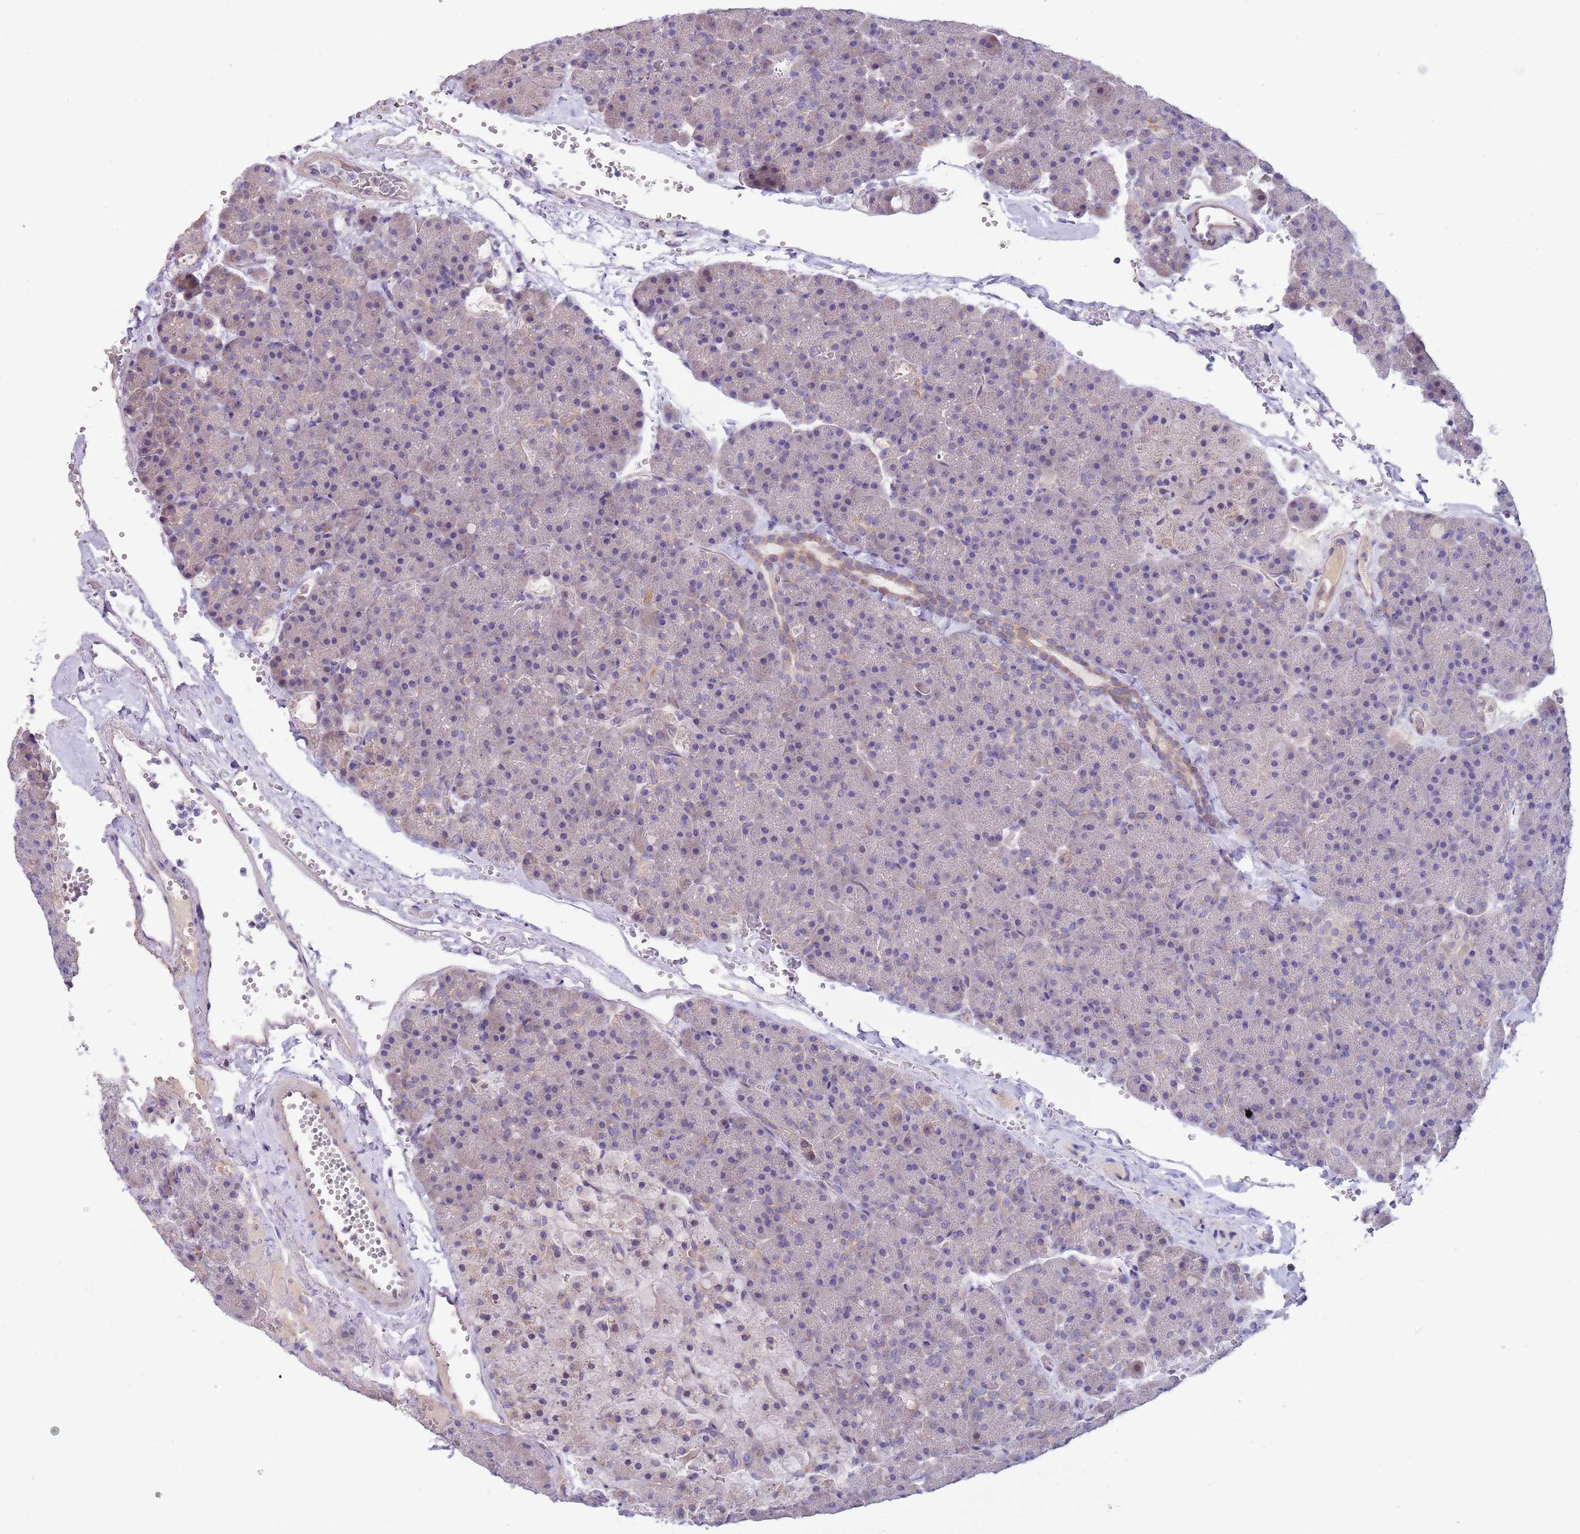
{"staining": {"intensity": "negative", "quantity": "none", "location": "none"}, "tissue": "pancreas", "cell_type": "Exocrine glandular cells", "image_type": "normal", "snomed": [{"axis": "morphology", "description": "Normal tissue, NOS"}, {"axis": "topography", "description": "Pancreas"}], "caption": "Exocrine glandular cells are negative for protein expression in normal human pancreas. (DAB (3,3'-diaminobenzidine) immunohistochemistry with hematoxylin counter stain).", "gene": "CABYR", "patient": {"sex": "male", "age": 36}}